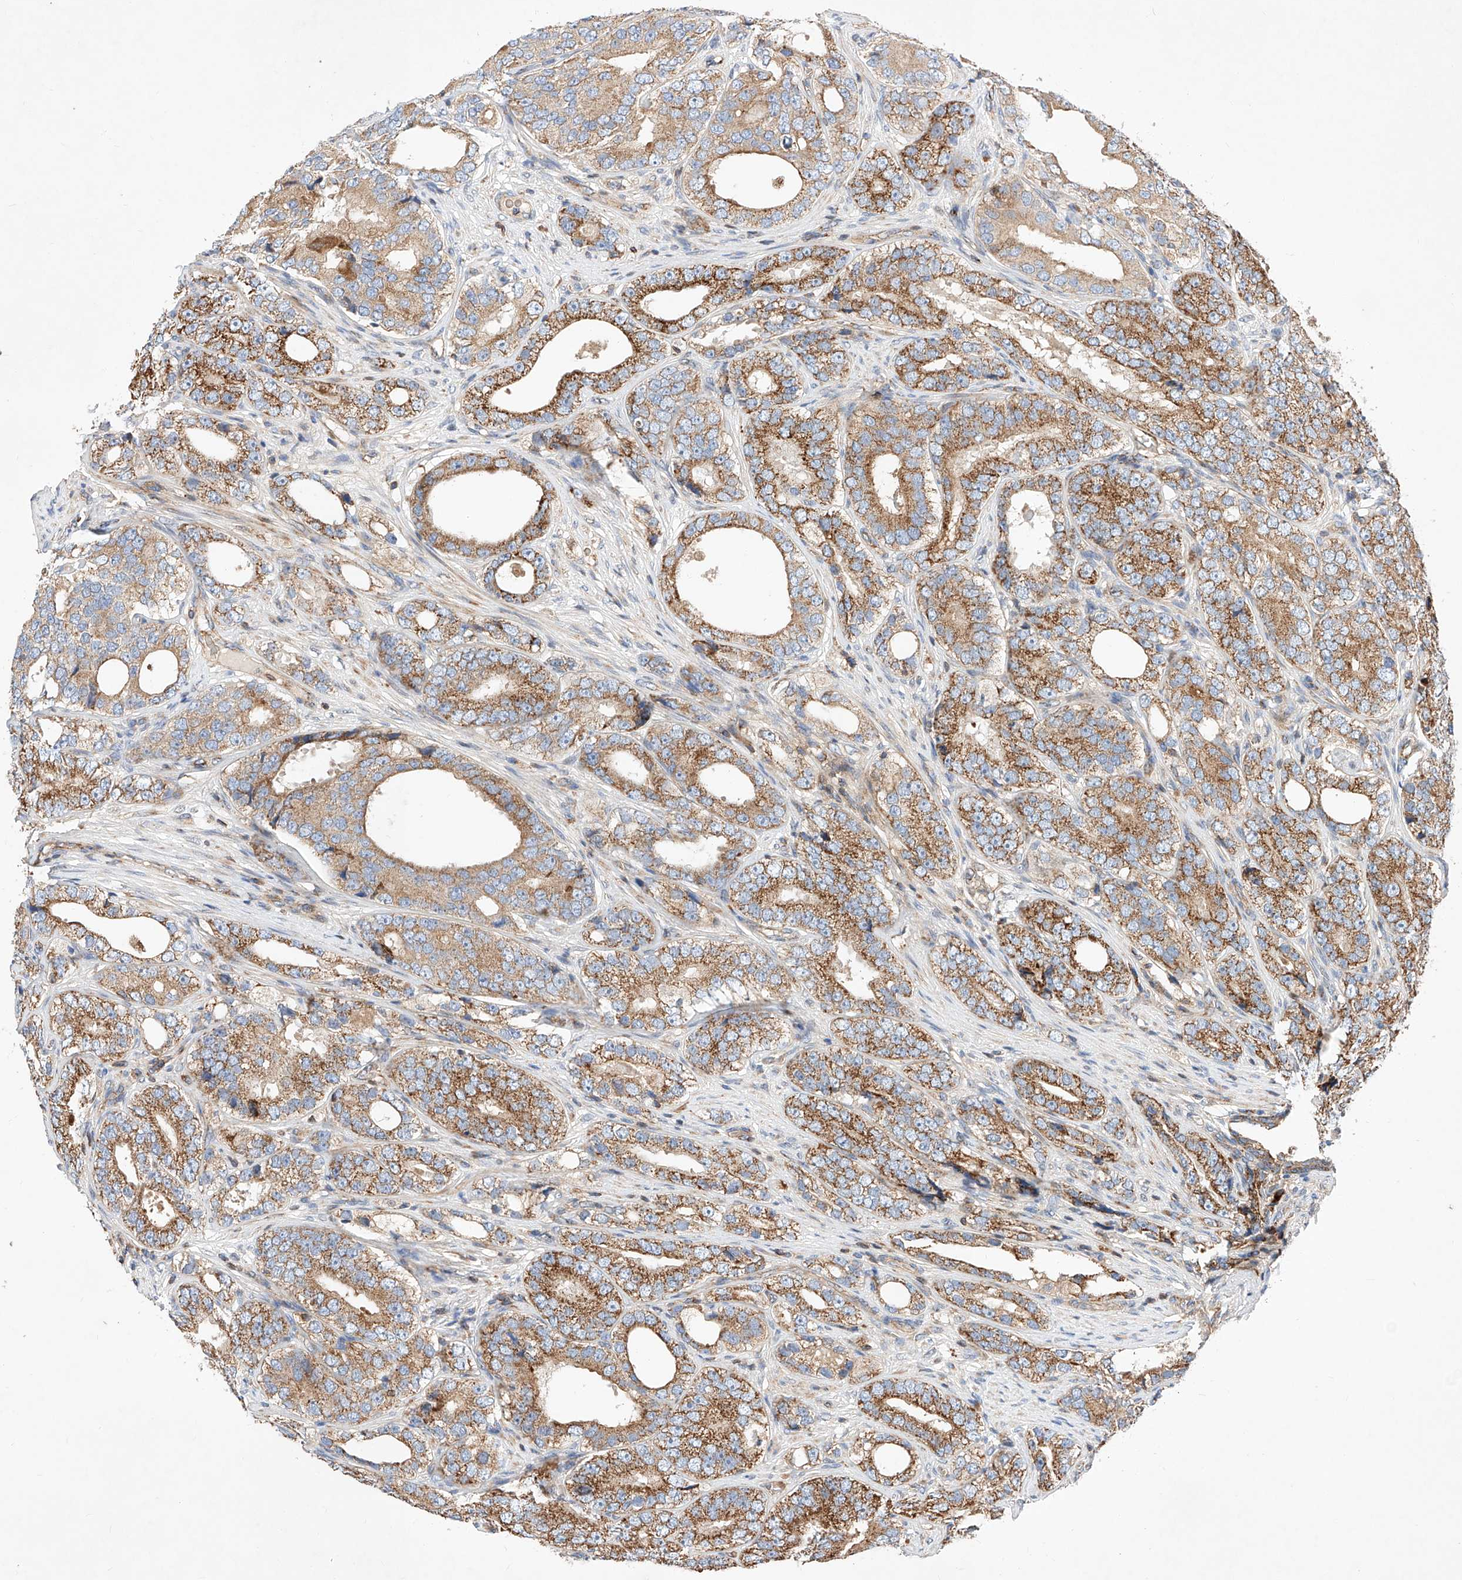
{"staining": {"intensity": "moderate", "quantity": ">75%", "location": "cytoplasmic/membranous"}, "tissue": "prostate cancer", "cell_type": "Tumor cells", "image_type": "cancer", "snomed": [{"axis": "morphology", "description": "Adenocarcinoma, High grade"}, {"axis": "topography", "description": "Prostate"}], "caption": "An image of human adenocarcinoma (high-grade) (prostate) stained for a protein demonstrates moderate cytoplasmic/membranous brown staining in tumor cells.", "gene": "NR1D1", "patient": {"sex": "male", "age": 56}}